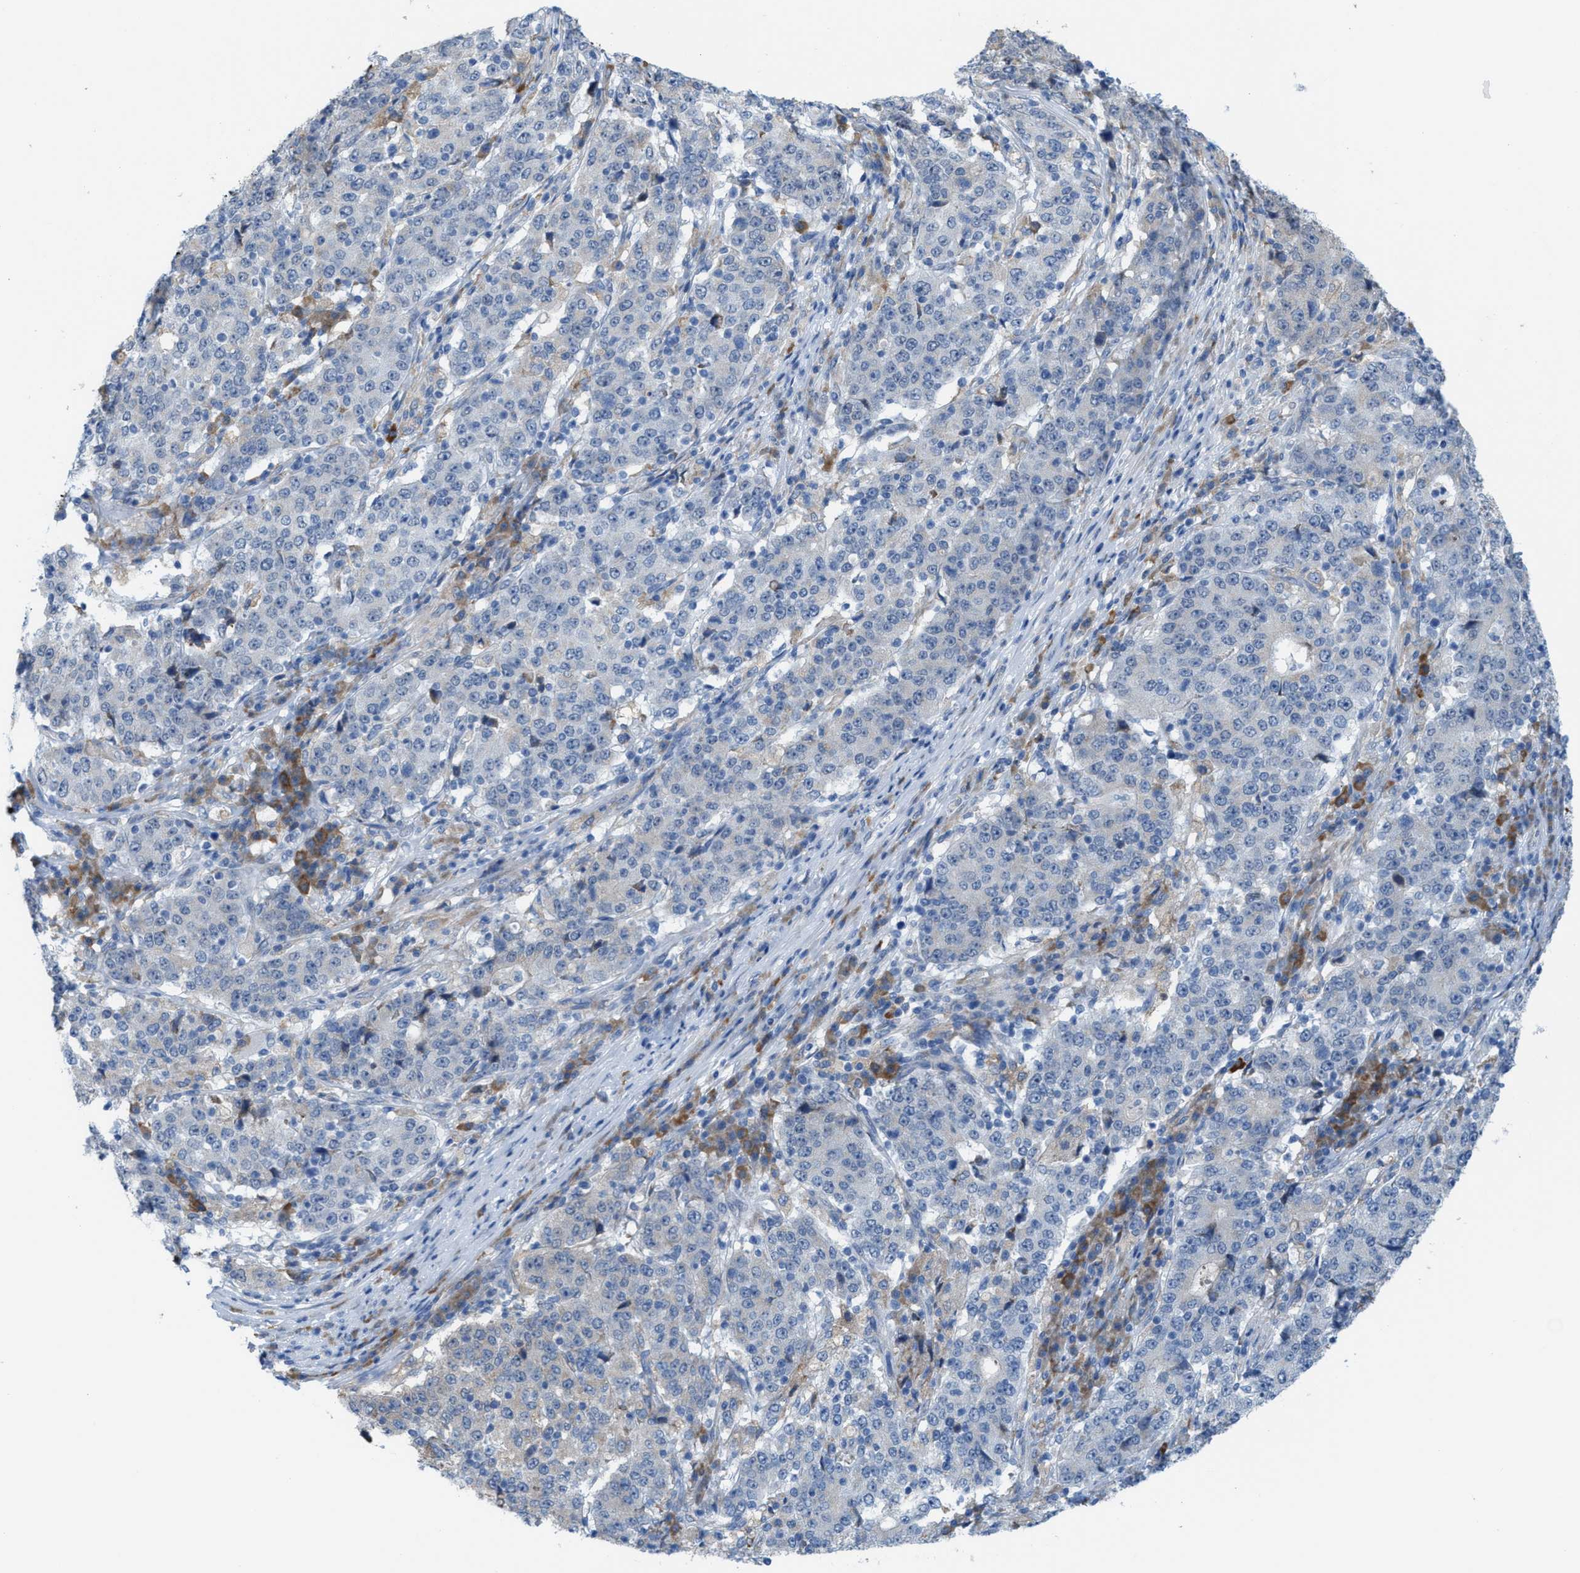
{"staining": {"intensity": "negative", "quantity": "none", "location": "none"}, "tissue": "stomach cancer", "cell_type": "Tumor cells", "image_type": "cancer", "snomed": [{"axis": "morphology", "description": "Adenocarcinoma, NOS"}, {"axis": "topography", "description": "Stomach"}], "caption": "The photomicrograph demonstrates no significant expression in tumor cells of stomach cancer (adenocarcinoma).", "gene": "KIFC3", "patient": {"sex": "male", "age": 59}}